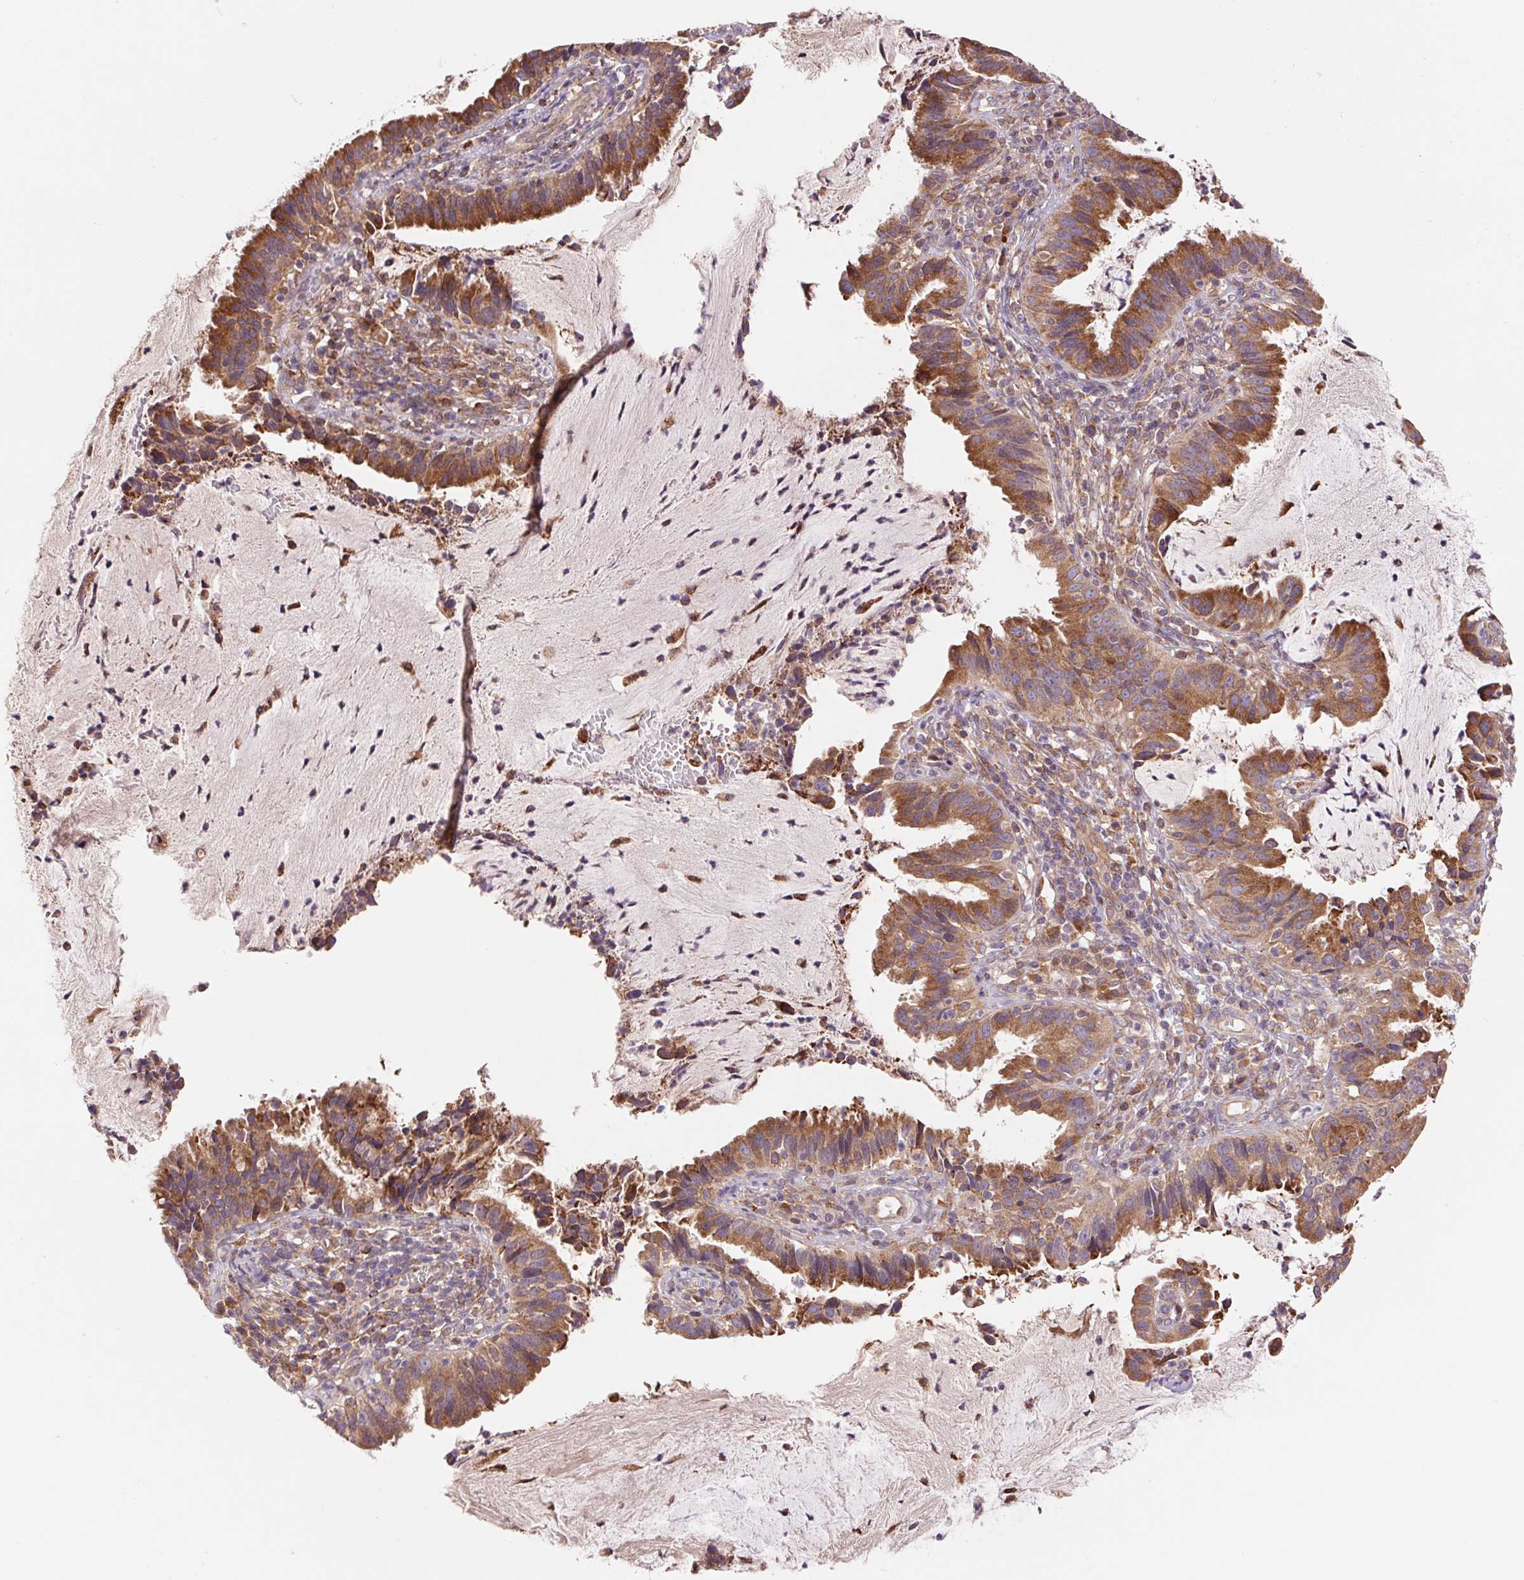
{"staining": {"intensity": "strong", "quantity": ">75%", "location": "cytoplasmic/membranous"}, "tissue": "cervical cancer", "cell_type": "Tumor cells", "image_type": "cancer", "snomed": [{"axis": "morphology", "description": "Adenocarcinoma, NOS"}, {"axis": "topography", "description": "Cervix"}], "caption": "A histopathology image of cervical cancer (adenocarcinoma) stained for a protein shows strong cytoplasmic/membranous brown staining in tumor cells. The staining was performed using DAB (3,3'-diaminobenzidine), with brown indicating positive protein expression. Nuclei are stained blue with hematoxylin.", "gene": "KLHL20", "patient": {"sex": "female", "age": 34}}